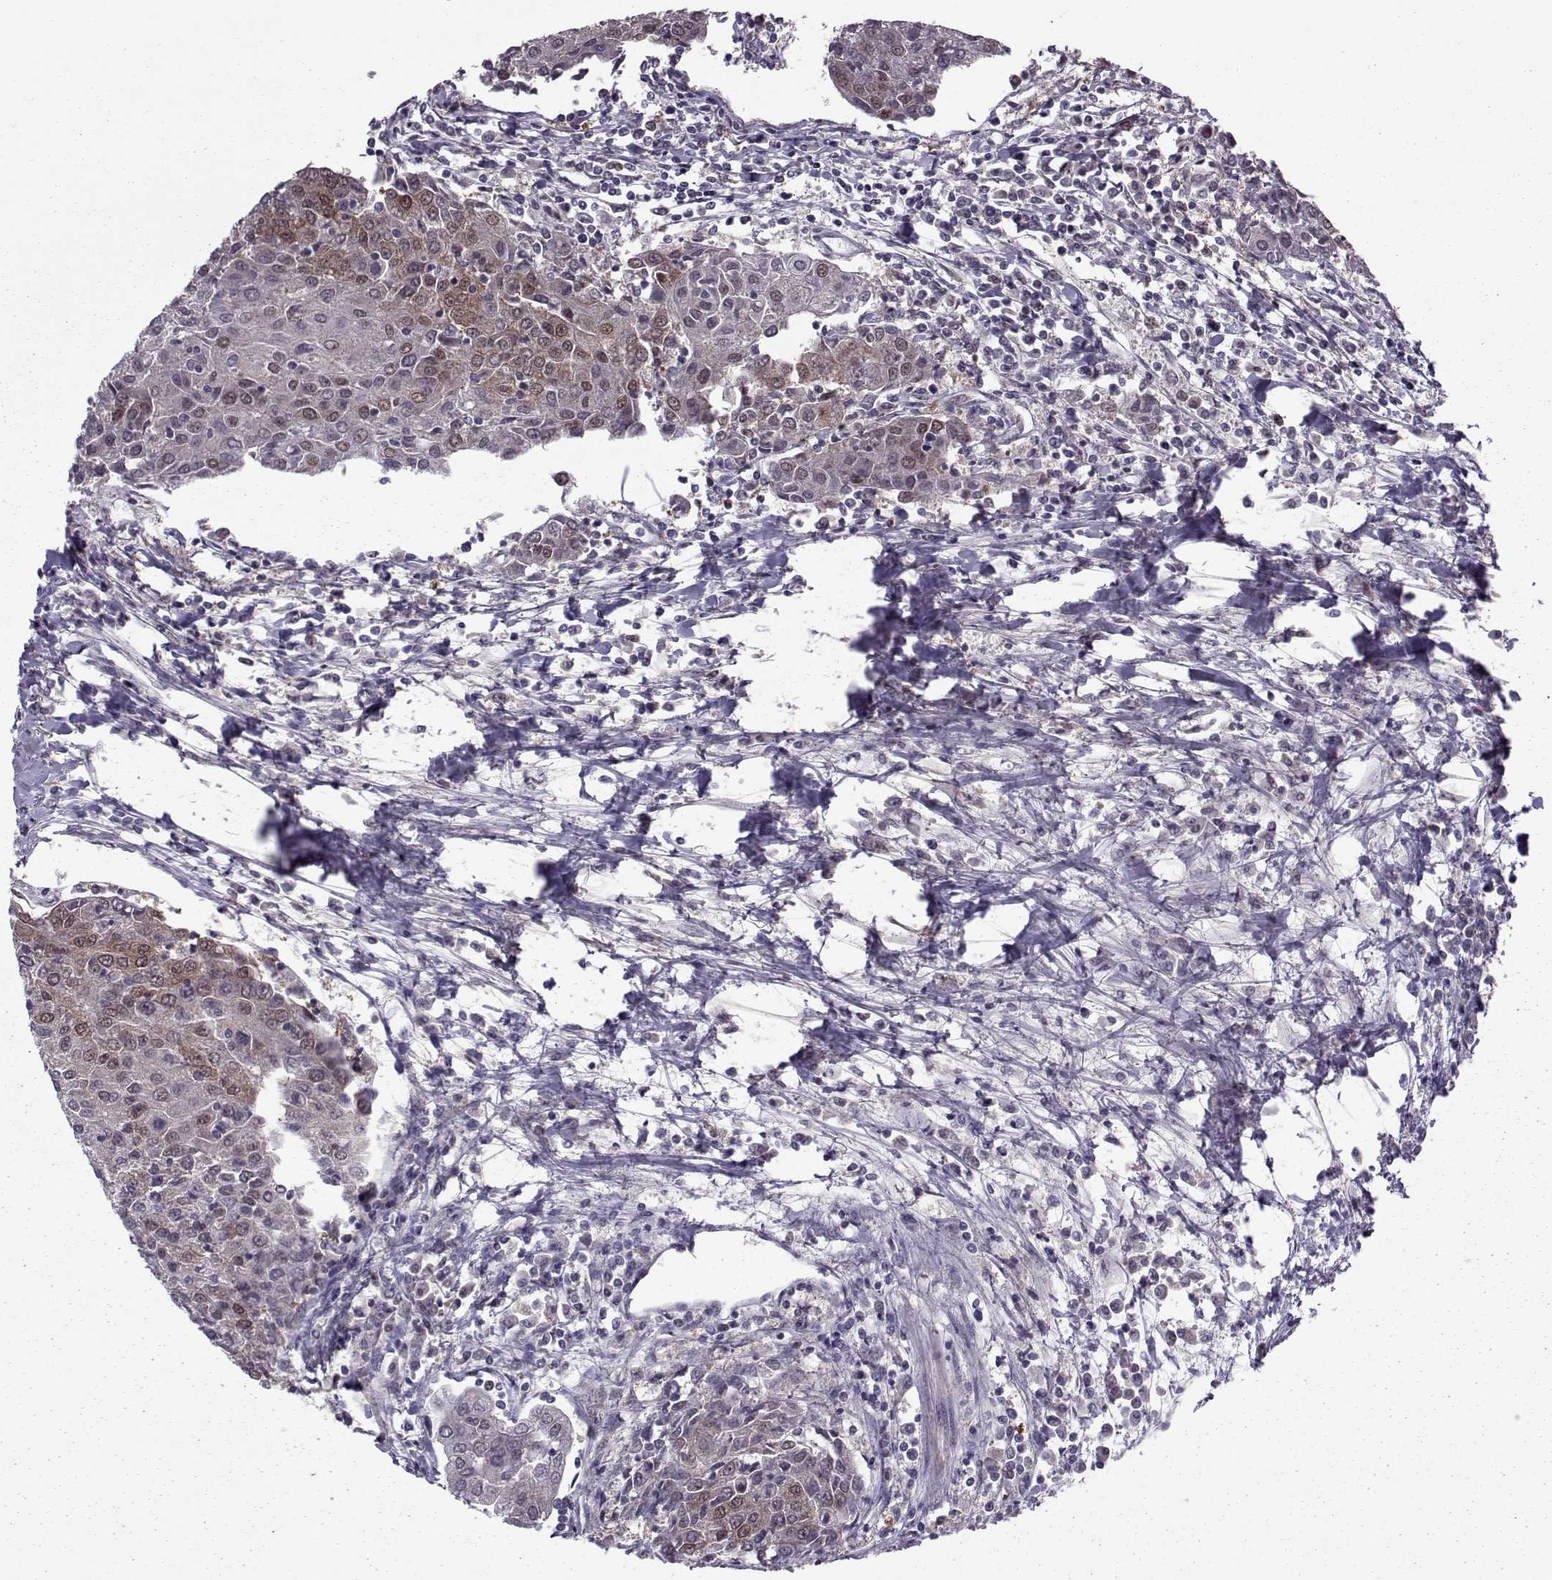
{"staining": {"intensity": "weak", "quantity": "<25%", "location": "cytoplasmic/membranous,nuclear"}, "tissue": "urothelial cancer", "cell_type": "Tumor cells", "image_type": "cancer", "snomed": [{"axis": "morphology", "description": "Urothelial carcinoma, High grade"}, {"axis": "topography", "description": "Urinary bladder"}], "caption": "The photomicrograph shows no staining of tumor cells in urothelial cancer. (Stains: DAB IHC with hematoxylin counter stain, Microscopy: brightfield microscopy at high magnification).", "gene": "CDK4", "patient": {"sex": "female", "age": 85}}